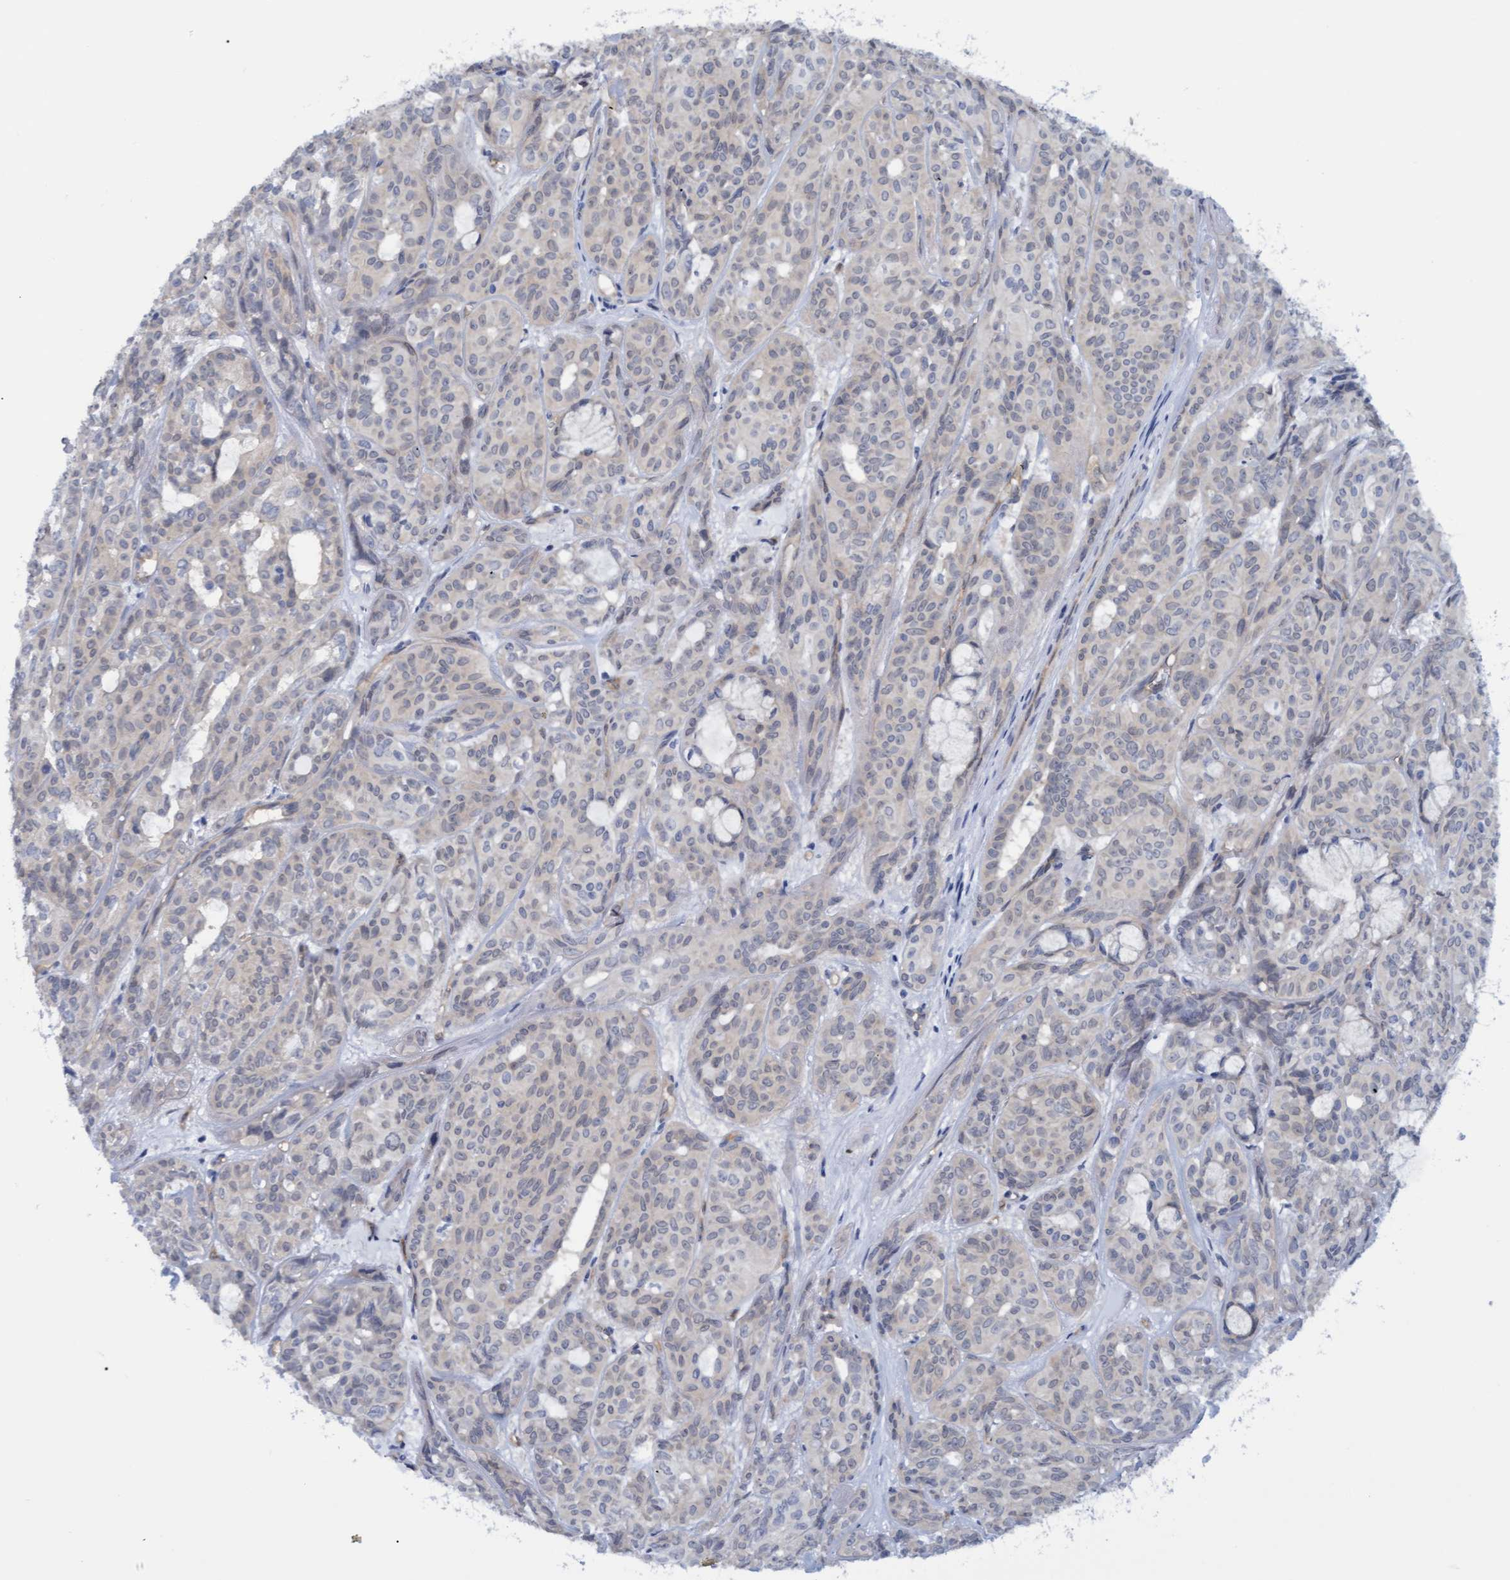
{"staining": {"intensity": "negative", "quantity": "none", "location": "none"}, "tissue": "head and neck cancer", "cell_type": "Tumor cells", "image_type": "cancer", "snomed": [{"axis": "morphology", "description": "Adenocarcinoma, NOS"}, {"axis": "topography", "description": "Salivary gland, NOS"}, {"axis": "topography", "description": "Head-Neck"}], "caption": "The immunohistochemistry (IHC) image has no significant expression in tumor cells of adenocarcinoma (head and neck) tissue.", "gene": "STXBP1", "patient": {"sex": "female", "age": 76}}